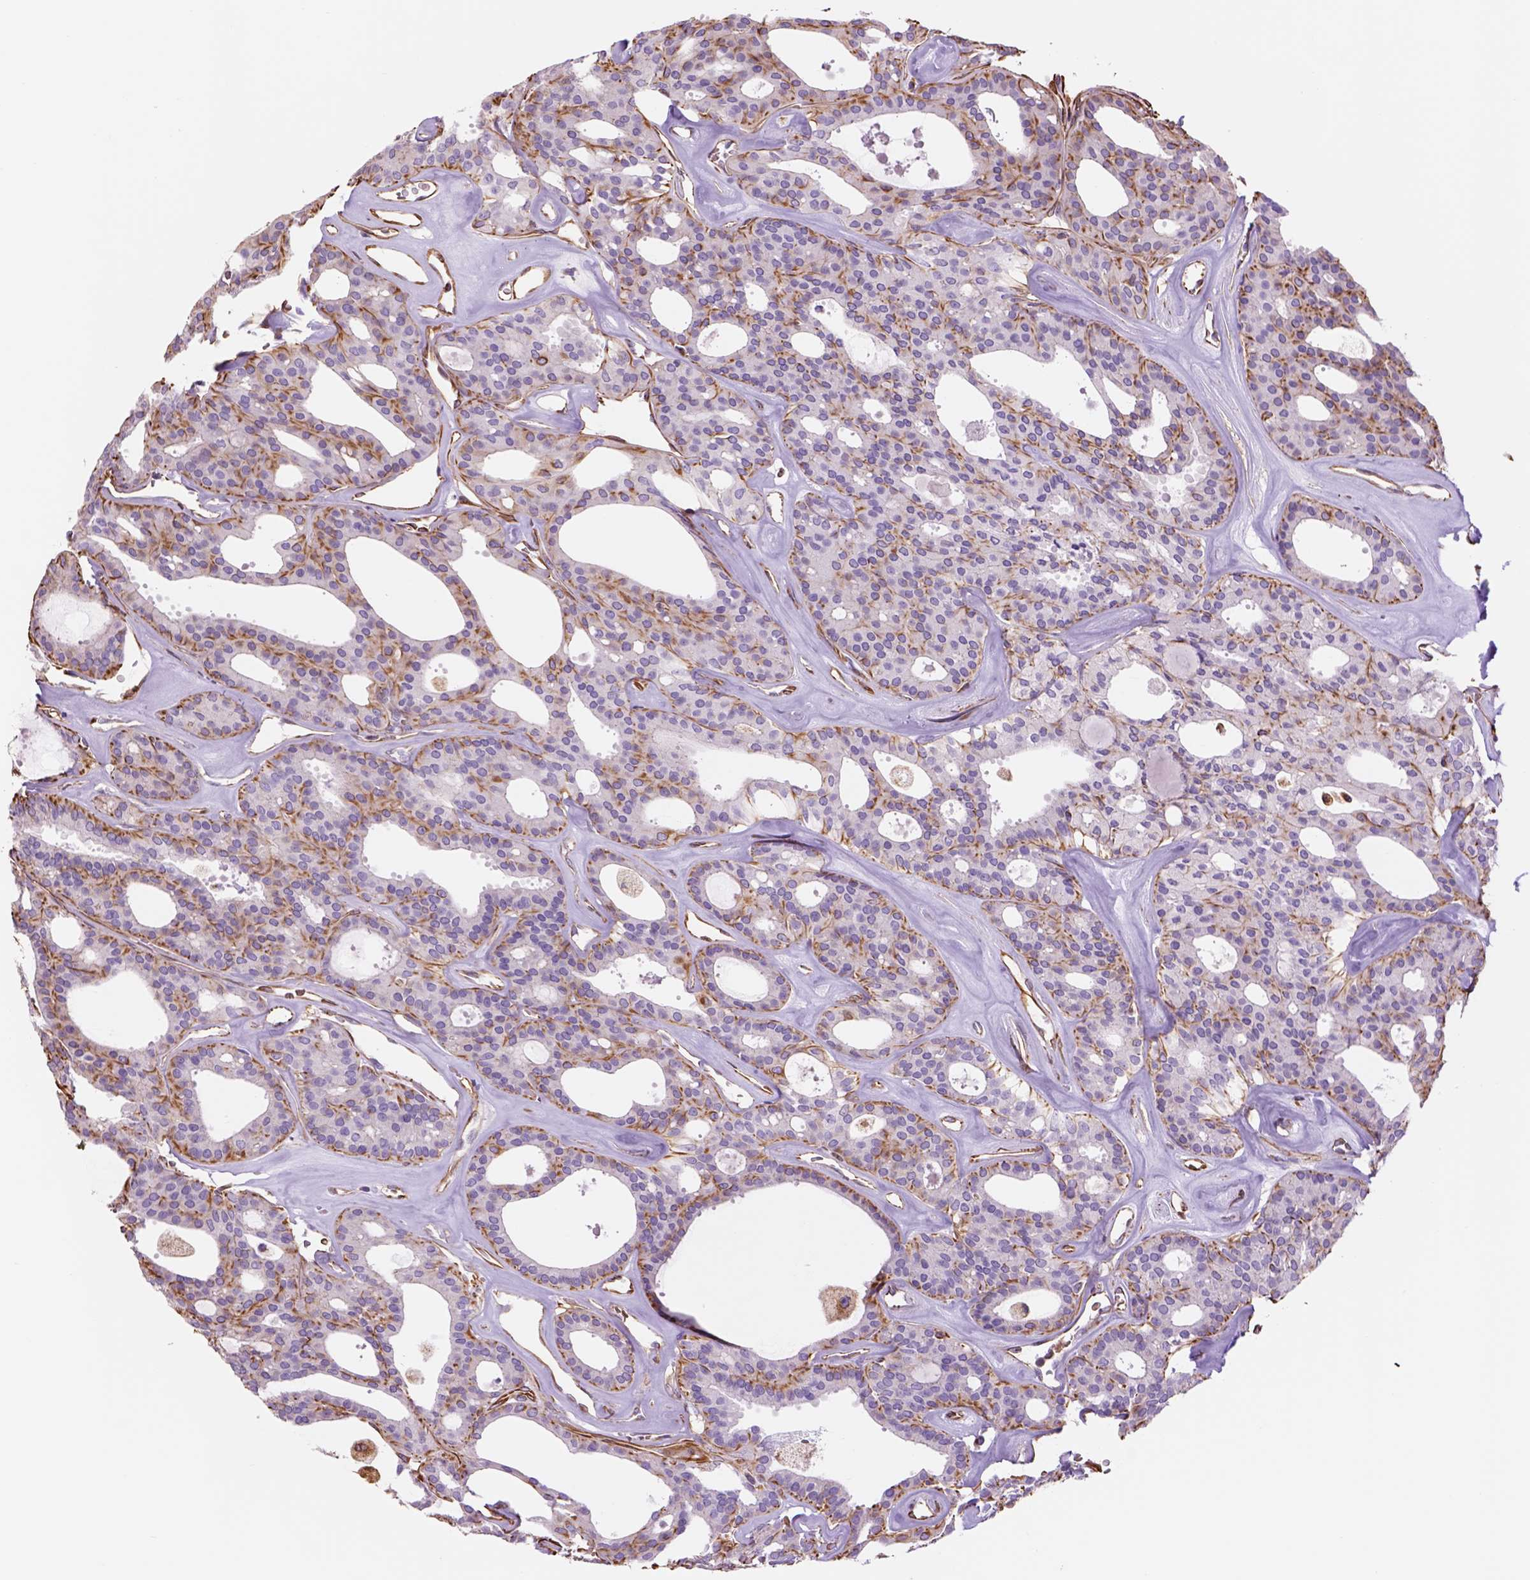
{"staining": {"intensity": "moderate", "quantity": "25%-75%", "location": "cytoplasmic/membranous"}, "tissue": "thyroid cancer", "cell_type": "Tumor cells", "image_type": "cancer", "snomed": [{"axis": "morphology", "description": "Follicular adenoma carcinoma, NOS"}, {"axis": "topography", "description": "Thyroid gland"}], "caption": "IHC (DAB (3,3'-diaminobenzidine)) staining of human thyroid cancer (follicular adenoma carcinoma) reveals moderate cytoplasmic/membranous protein positivity in about 25%-75% of tumor cells.", "gene": "ZZZ3", "patient": {"sex": "male", "age": 75}}